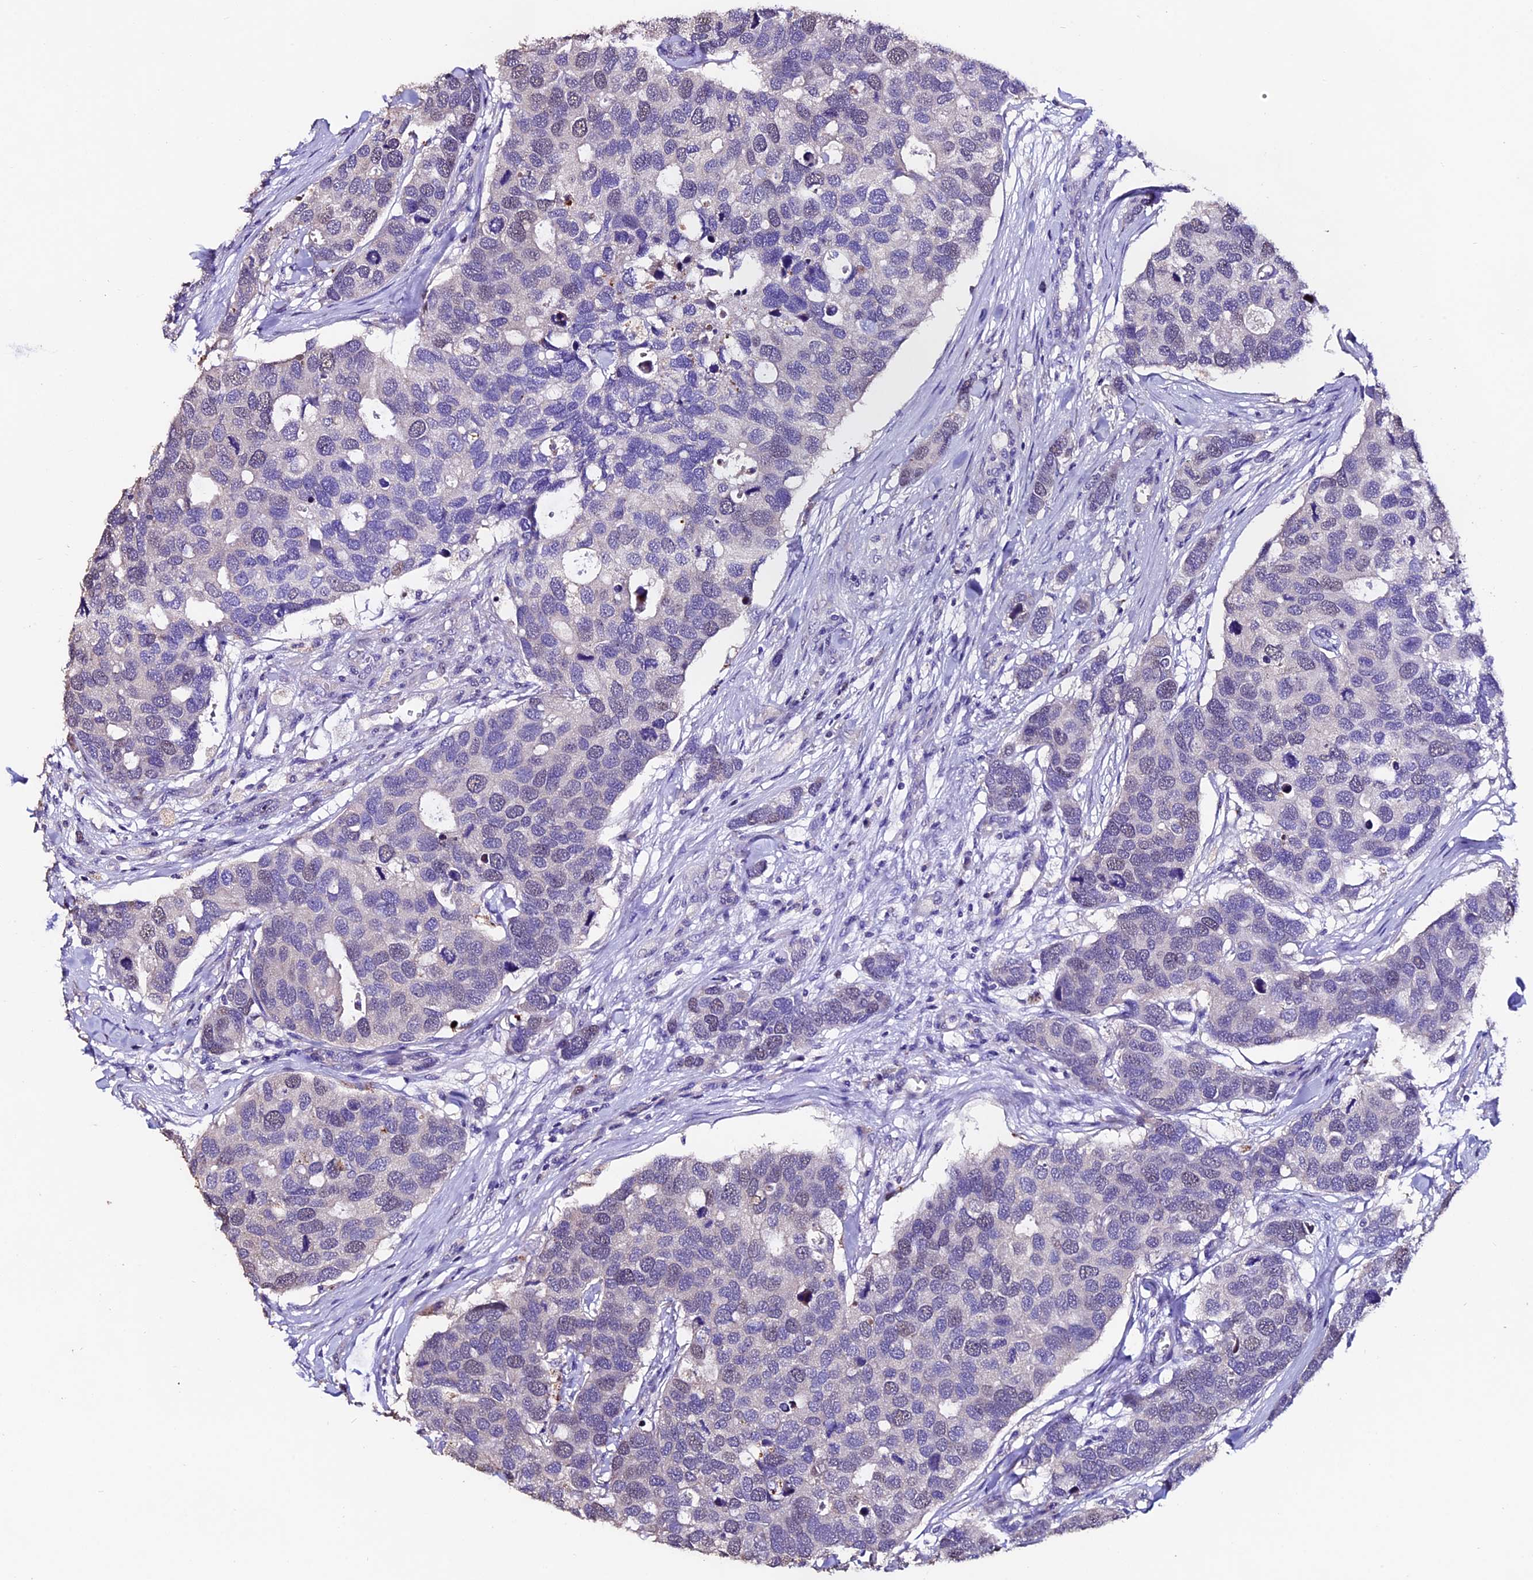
{"staining": {"intensity": "moderate", "quantity": "<25%", "location": "cytoplasmic/membranous"}, "tissue": "breast cancer", "cell_type": "Tumor cells", "image_type": "cancer", "snomed": [{"axis": "morphology", "description": "Duct carcinoma"}, {"axis": "topography", "description": "Breast"}], "caption": "The micrograph demonstrates staining of infiltrating ductal carcinoma (breast), revealing moderate cytoplasmic/membranous protein staining (brown color) within tumor cells.", "gene": "FBXW9", "patient": {"sex": "female", "age": 83}}